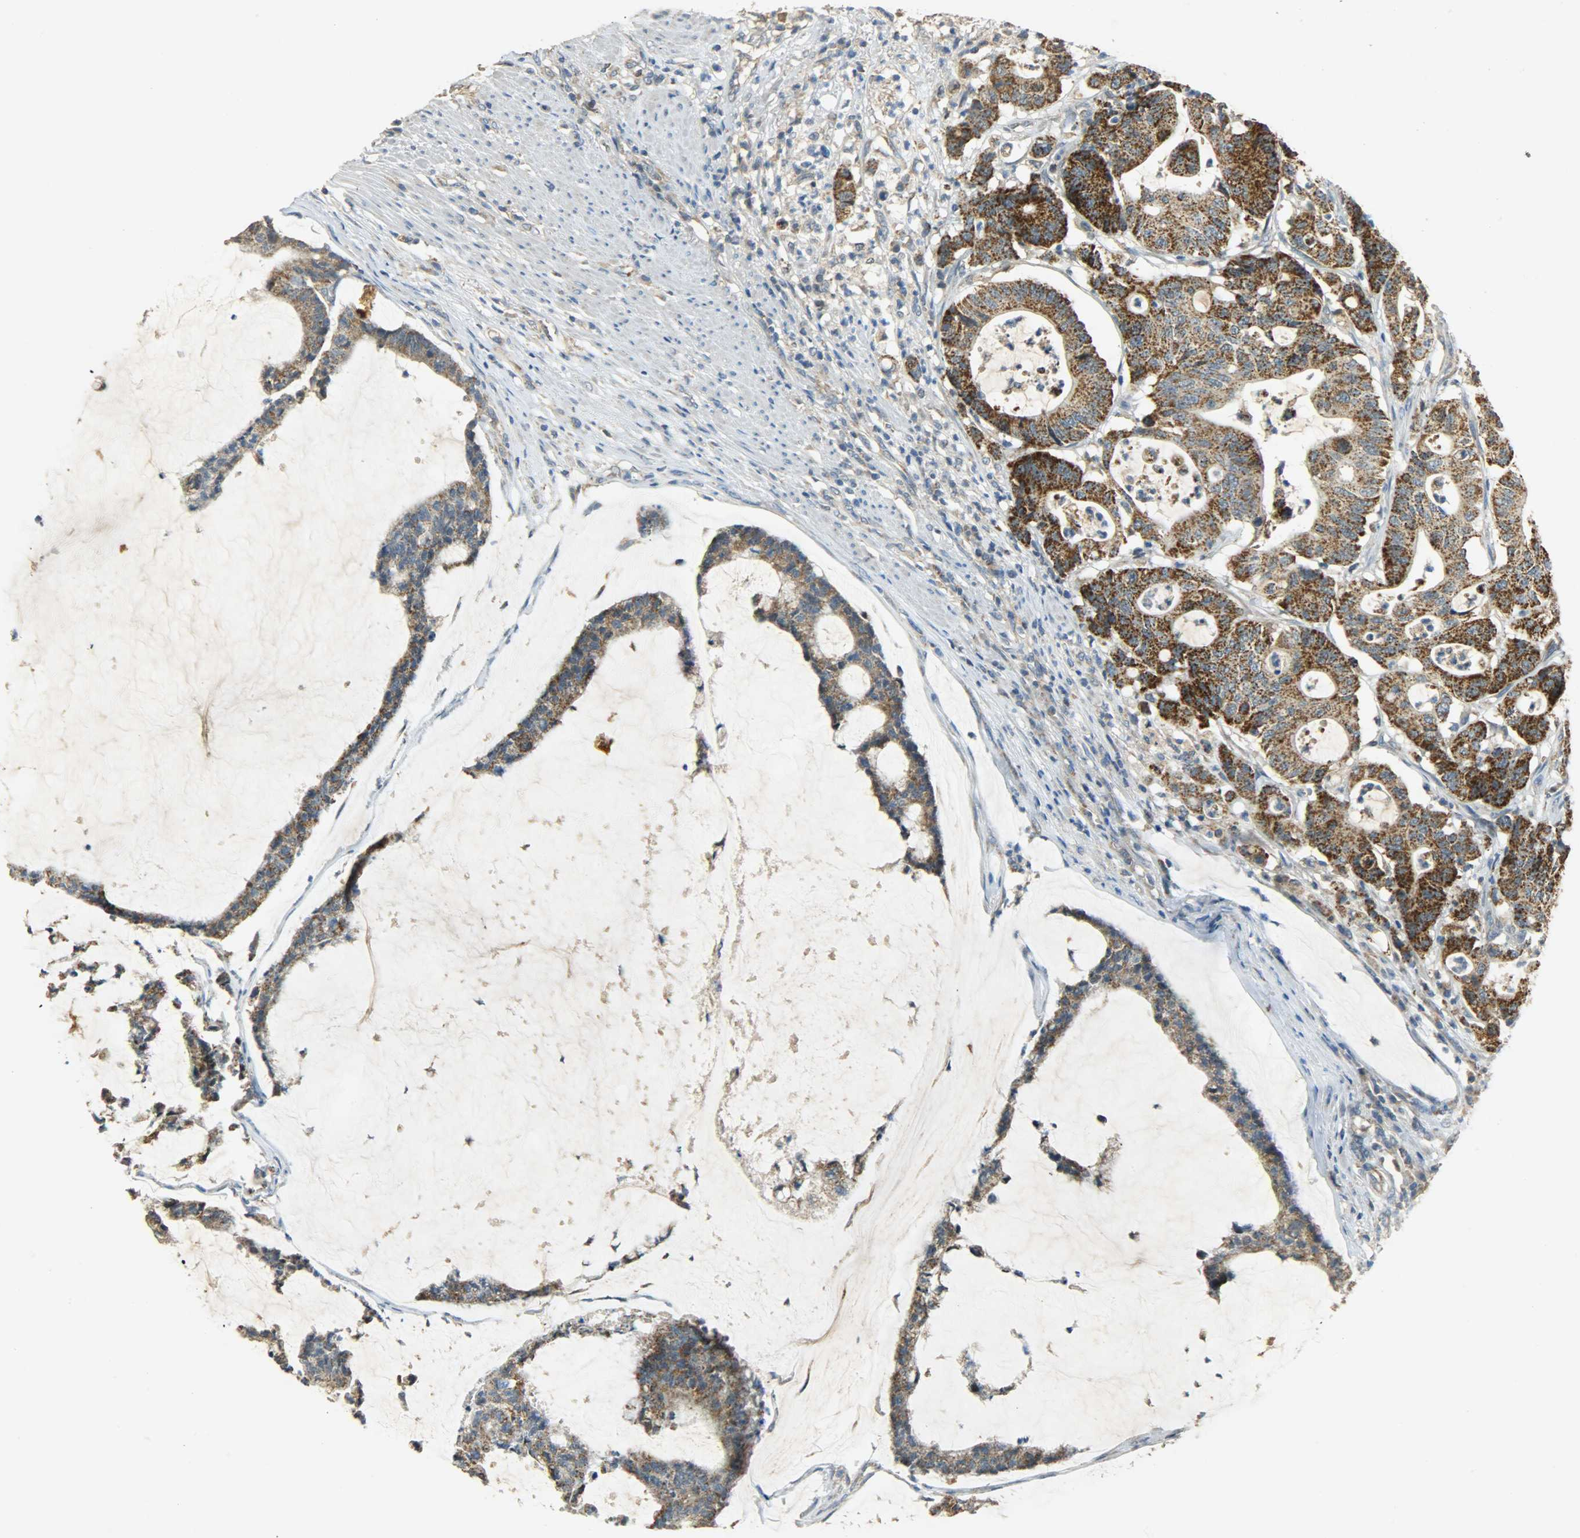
{"staining": {"intensity": "moderate", "quantity": ">75%", "location": "cytoplasmic/membranous"}, "tissue": "colorectal cancer", "cell_type": "Tumor cells", "image_type": "cancer", "snomed": [{"axis": "morphology", "description": "Adenocarcinoma, NOS"}, {"axis": "topography", "description": "Colon"}], "caption": "The micrograph shows a brown stain indicating the presence of a protein in the cytoplasmic/membranous of tumor cells in colorectal cancer (adenocarcinoma). (DAB IHC with brightfield microscopy, high magnification).", "gene": "HDHD5", "patient": {"sex": "female", "age": 84}}